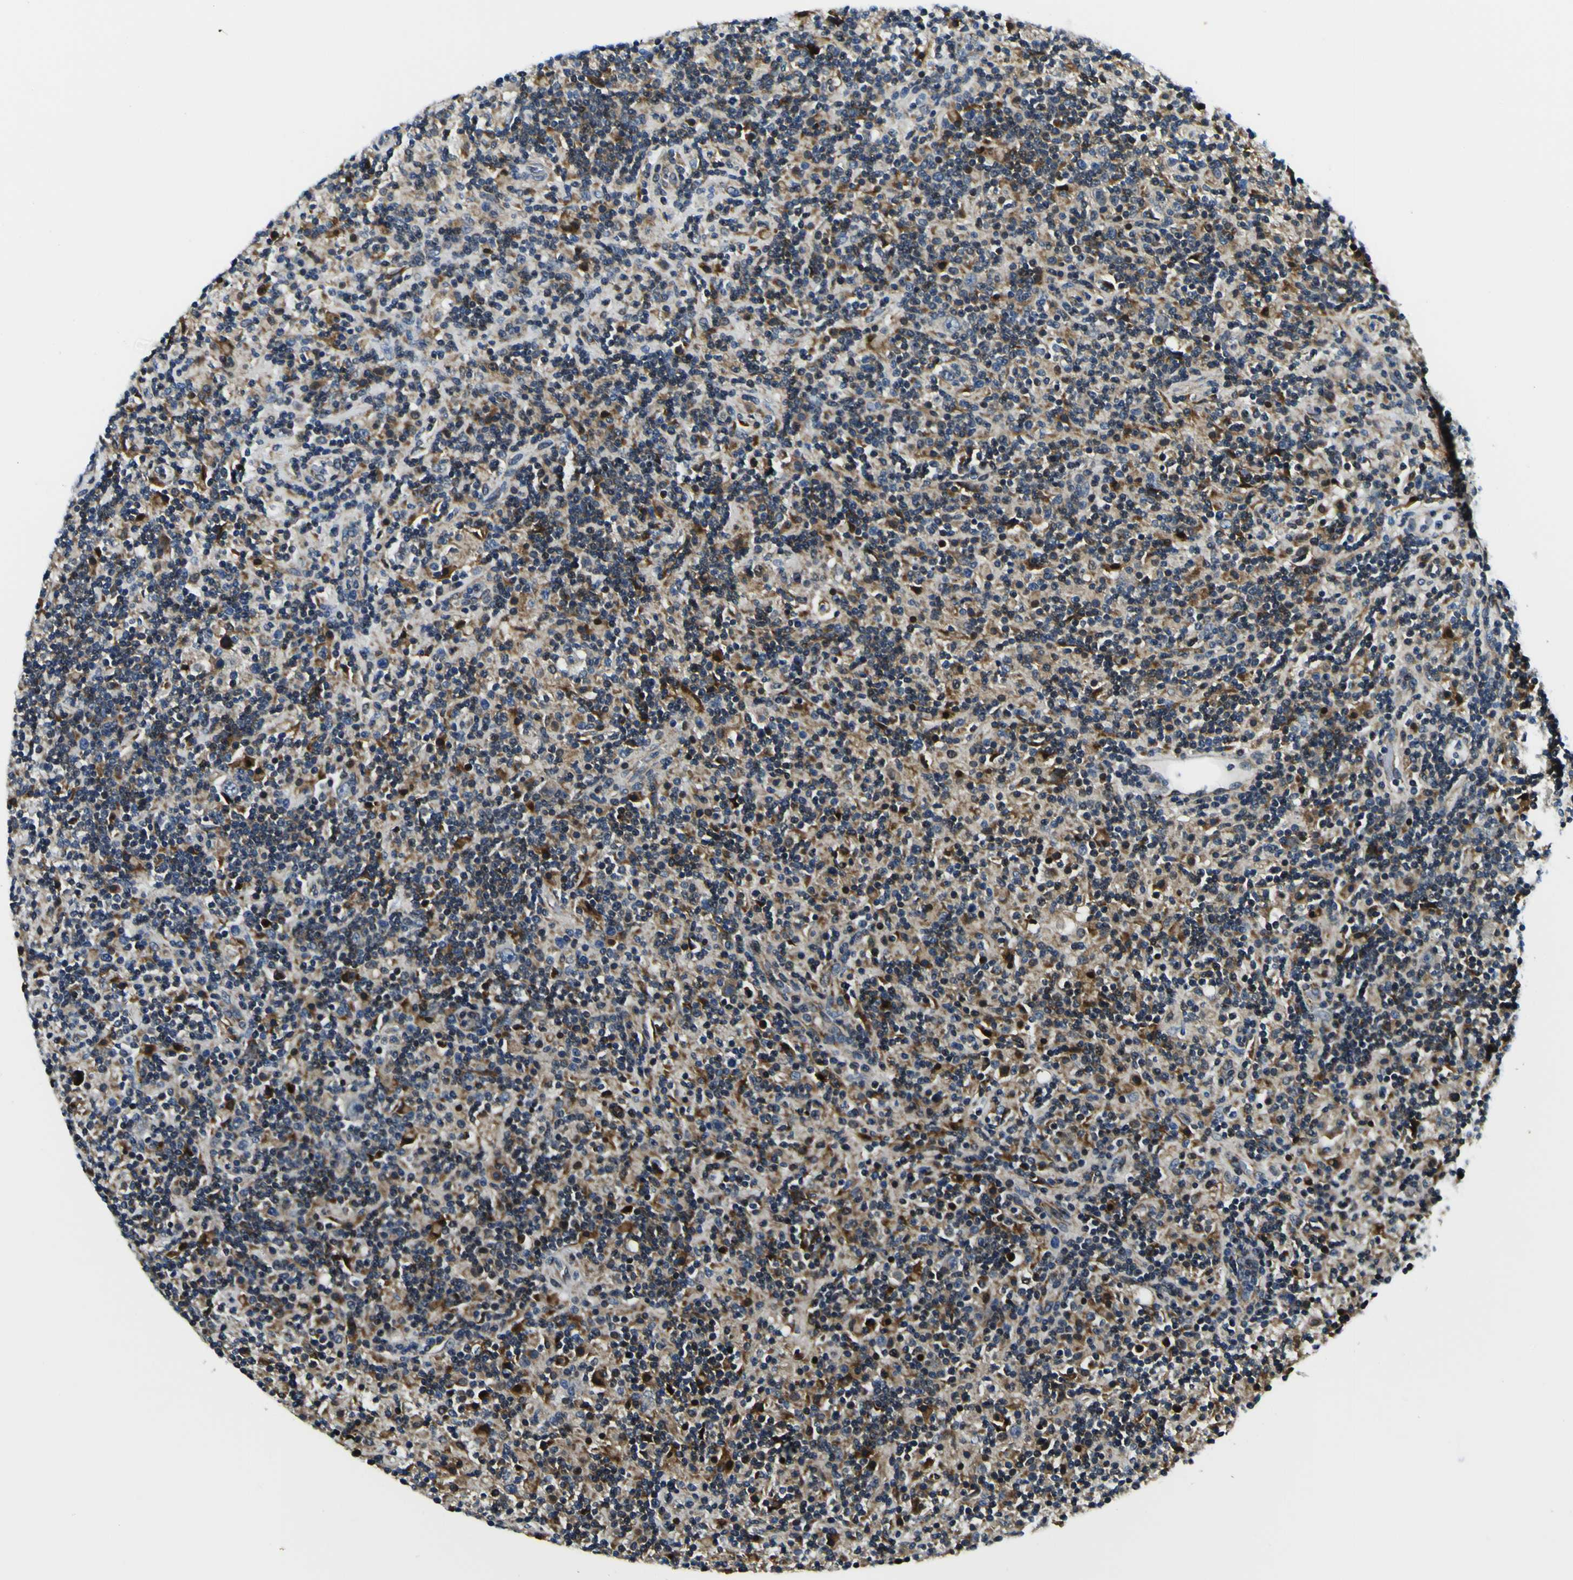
{"staining": {"intensity": "weak", "quantity": ">75%", "location": "cytoplasmic/membranous"}, "tissue": "lymphoma", "cell_type": "Tumor cells", "image_type": "cancer", "snomed": [{"axis": "morphology", "description": "Hodgkin's disease, NOS"}, {"axis": "topography", "description": "Lymph node"}], "caption": "Weak cytoplasmic/membranous positivity for a protein is present in approximately >75% of tumor cells of lymphoma using immunohistochemistry.", "gene": "NLRP3", "patient": {"sex": "male", "age": 70}}